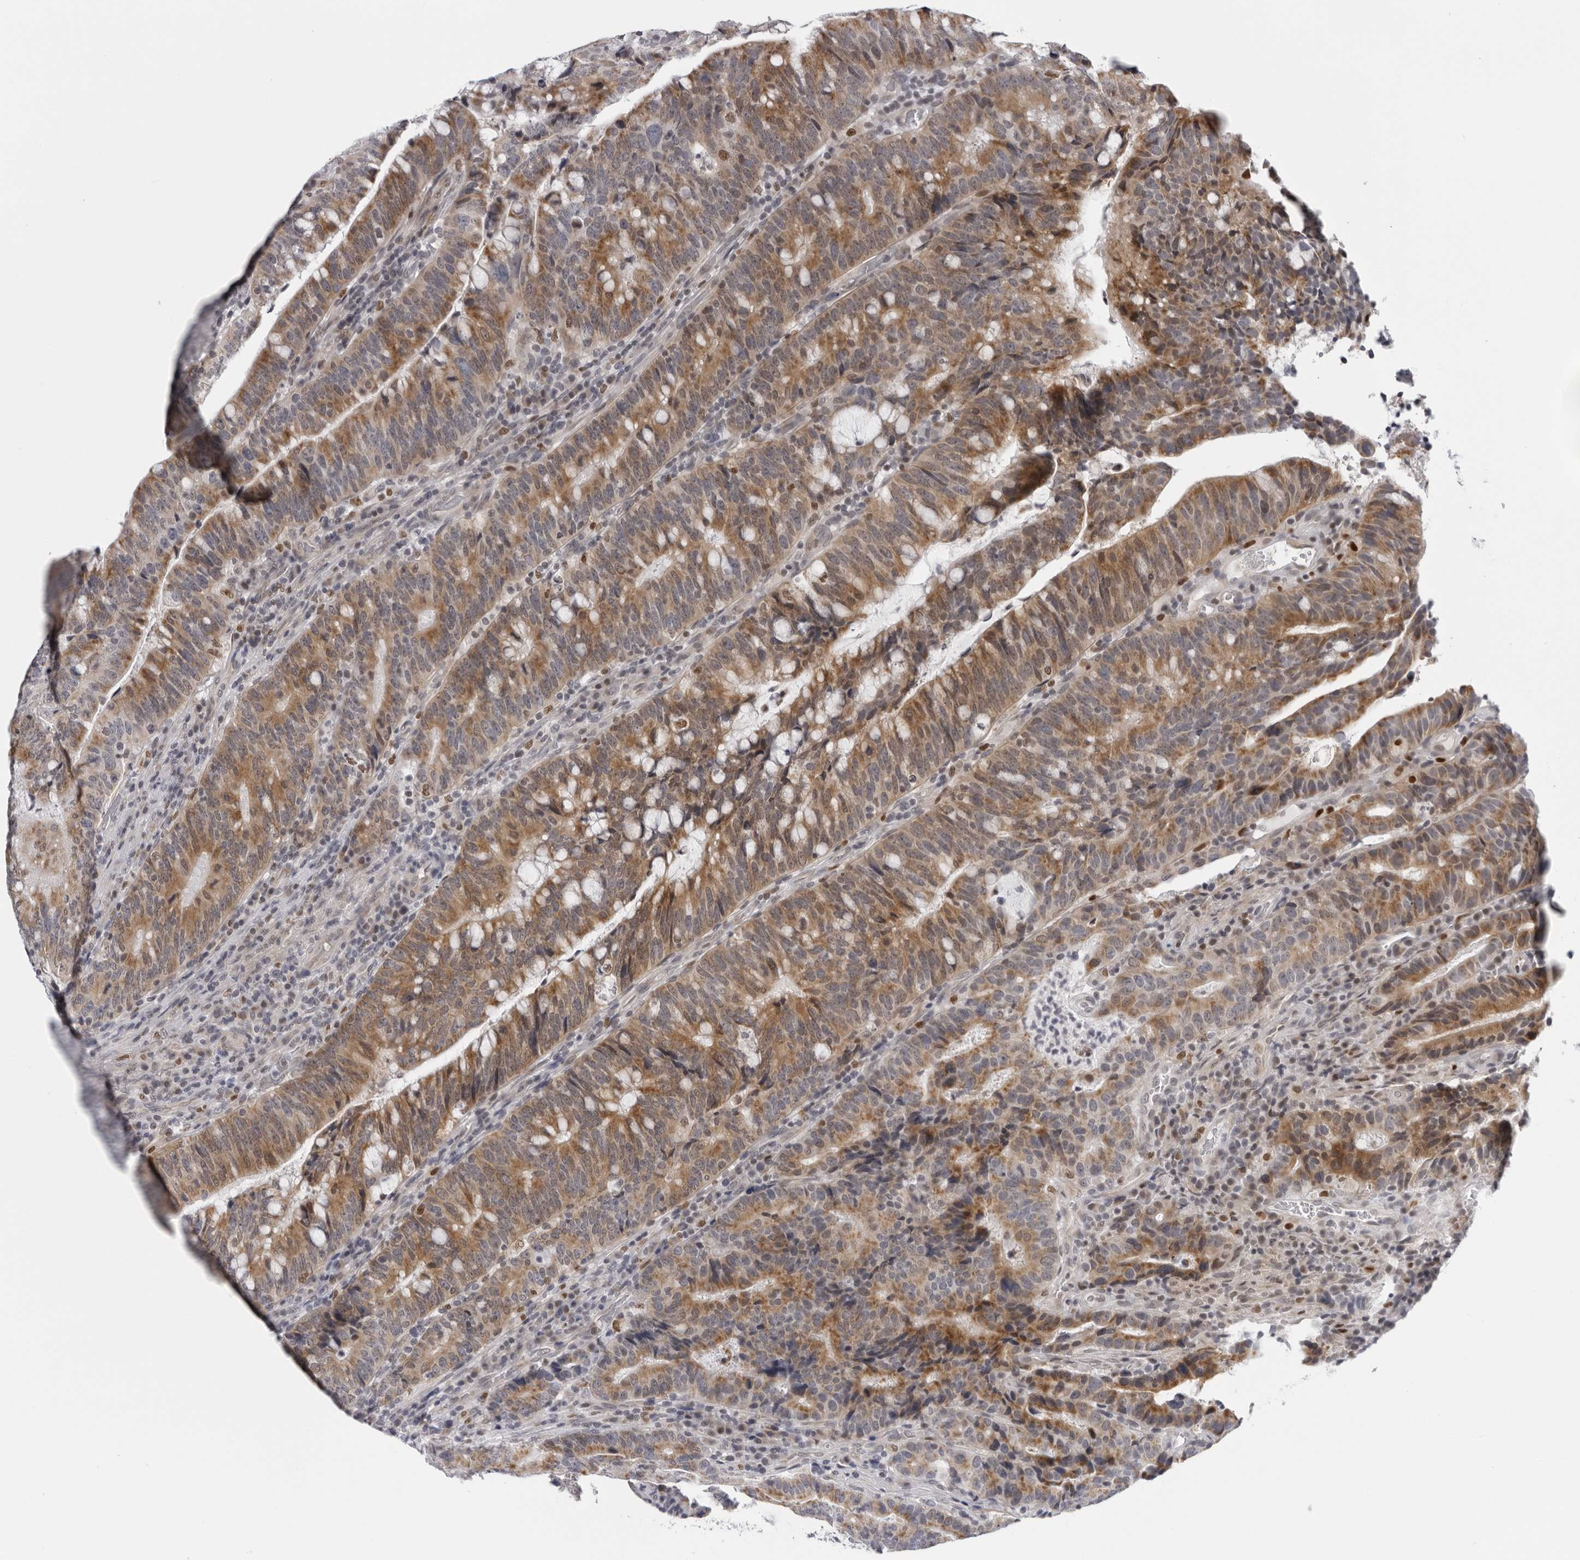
{"staining": {"intensity": "moderate", "quantity": ">75%", "location": "cytoplasmic/membranous"}, "tissue": "colorectal cancer", "cell_type": "Tumor cells", "image_type": "cancer", "snomed": [{"axis": "morphology", "description": "Adenocarcinoma, NOS"}, {"axis": "topography", "description": "Colon"}], "caption": "This photomicrograph exhibits IHC staining of colorectal cancer (adenocarcinoma), with medium moderate cytoplasmic/membranous expression in approximately >75% of tumor cells.", "gene": "CPT2", "patient": {"sex": "female", "age": 66}}